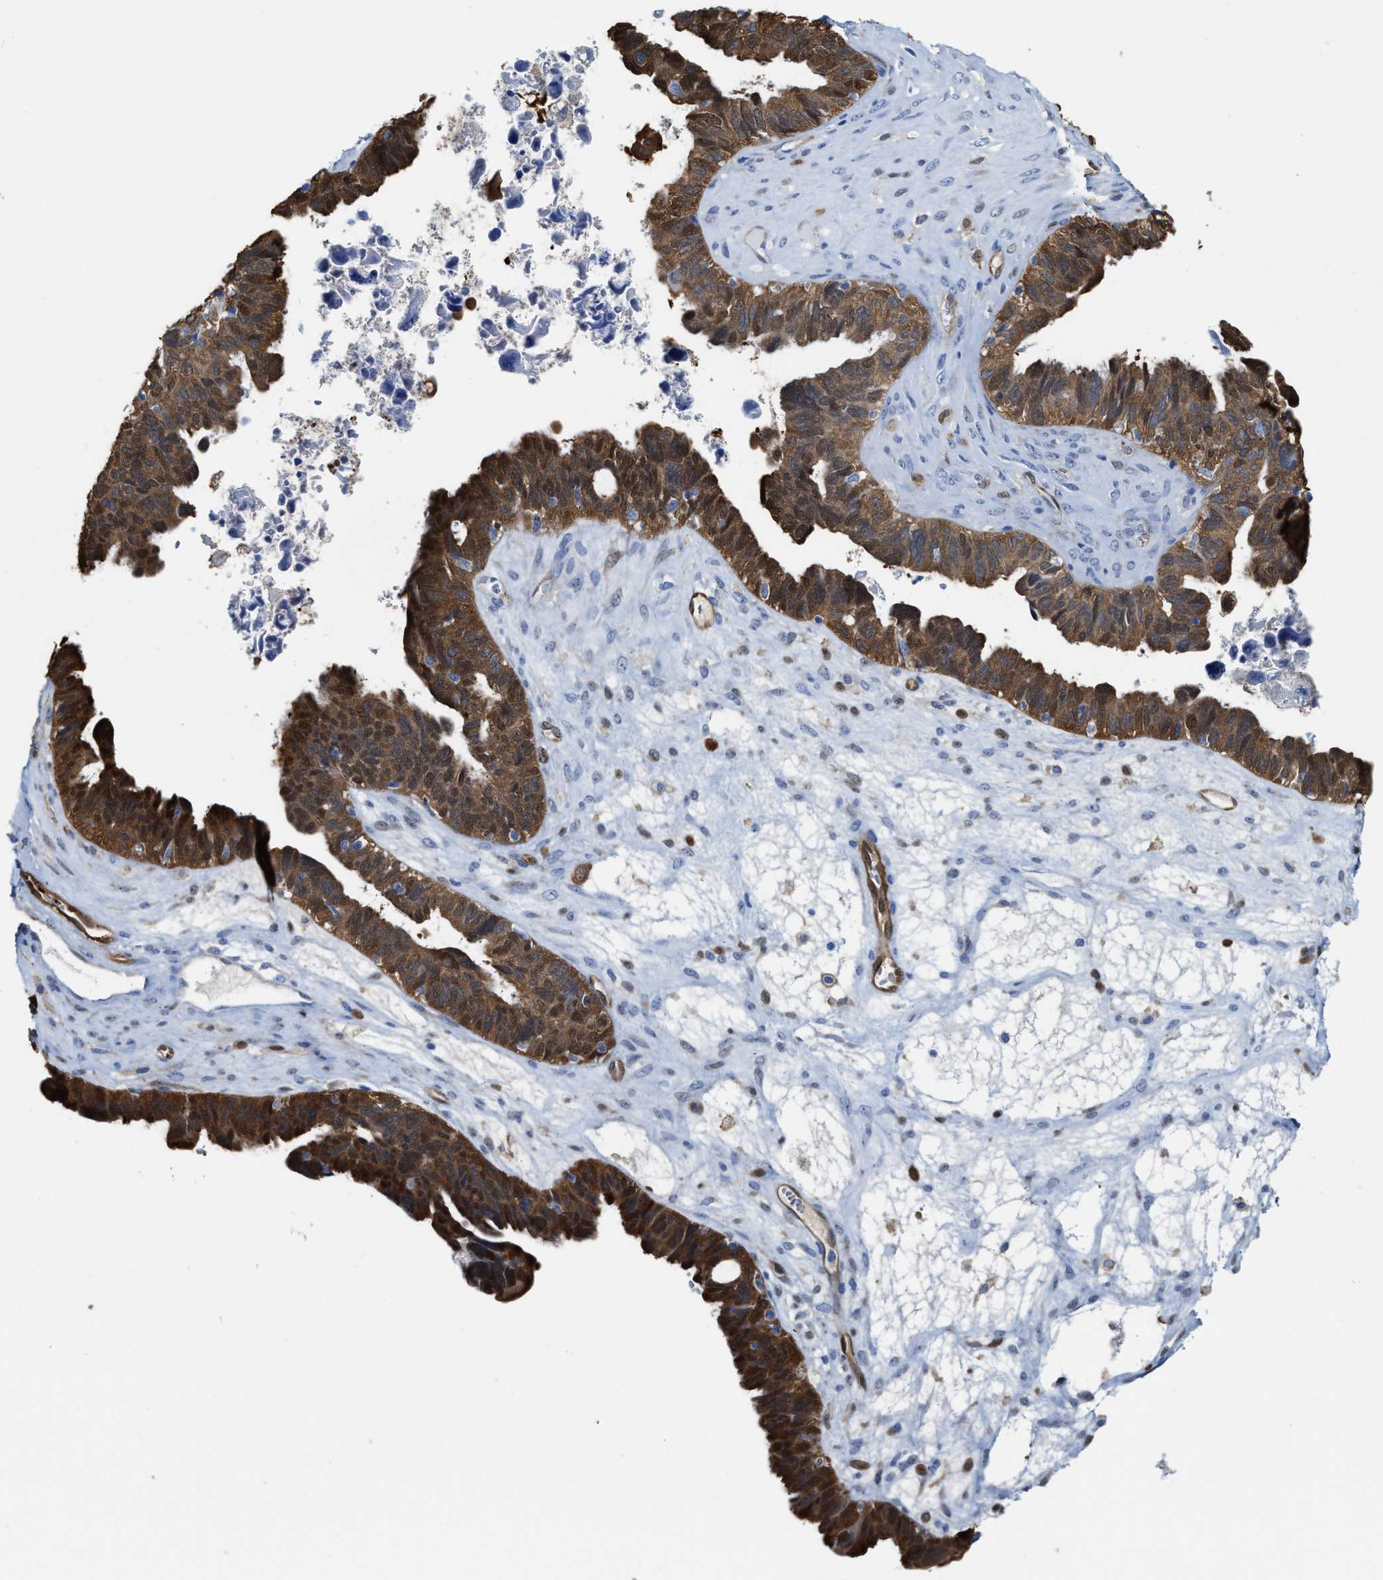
{"staining": {"intensity": "moderate", "quantity": ">75%", "location": "cytoplasmic/membranous,nuclear"}, "tissue": "ovarian cancer", "cell_type": "Tumor cells", "image_type": "cancer", "snomed": [{"axis": "morphology", "description": "Cystadenocarcinoma, serous, NOS"}, {"axis": "topography", "description": "Ovary"}], "caption": "Immunohistochemical staining of ovarian cancer (serous cystadenocarcinoma) reveals moderate cytoplasmic/membranous and nuclear protein staining in approximately >75% of tumor cells. The staining was performed using DAB (3,3'-diaminobenzidine), with brown indicating positive protein expression. Nuclei are stained blue with hematoxylin.", "gene": "ASS1", "patient": {"sex": "female", "age": 79}}